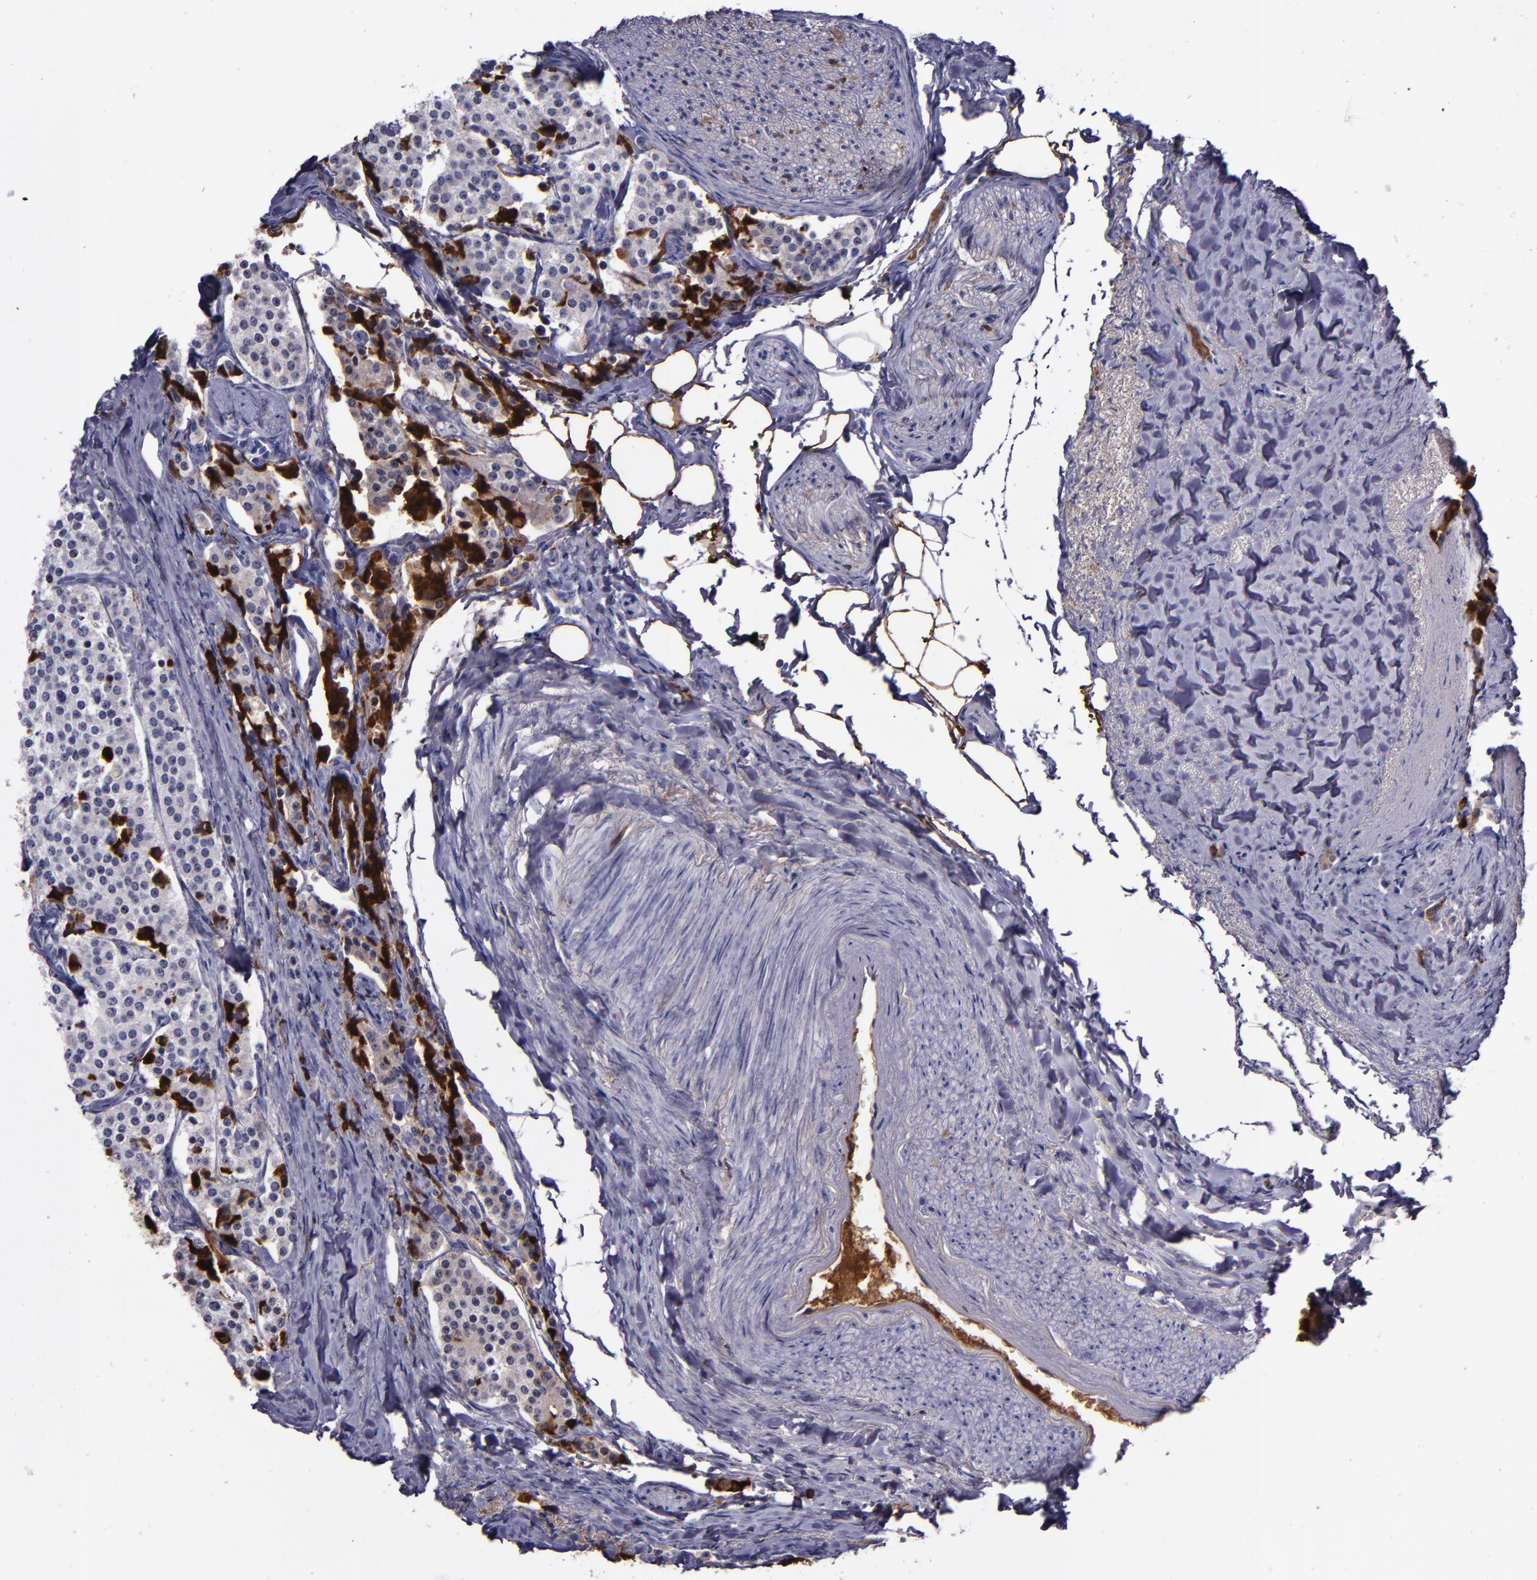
{"staining": {"intensity": "moderate", "quantity": "<25%", "location": "cytoplasmic/membranous"}, "tissue": "carcinoid", "cell_type": "Tumor cells", "image_type": "cancer", "snomed": [{"axis": "morphology", "description": "Carcinoid, malignant, NOS"}, {"axis": "topography", "description": "Colon"}], "caption": "A photomicrograph of human carcinoid stained for a protein exhibits moderate cytoplasmic/membranous brown staining in tumor cells.", "gene": "APOH", "patient": {"sex": "female", "age": 61}}